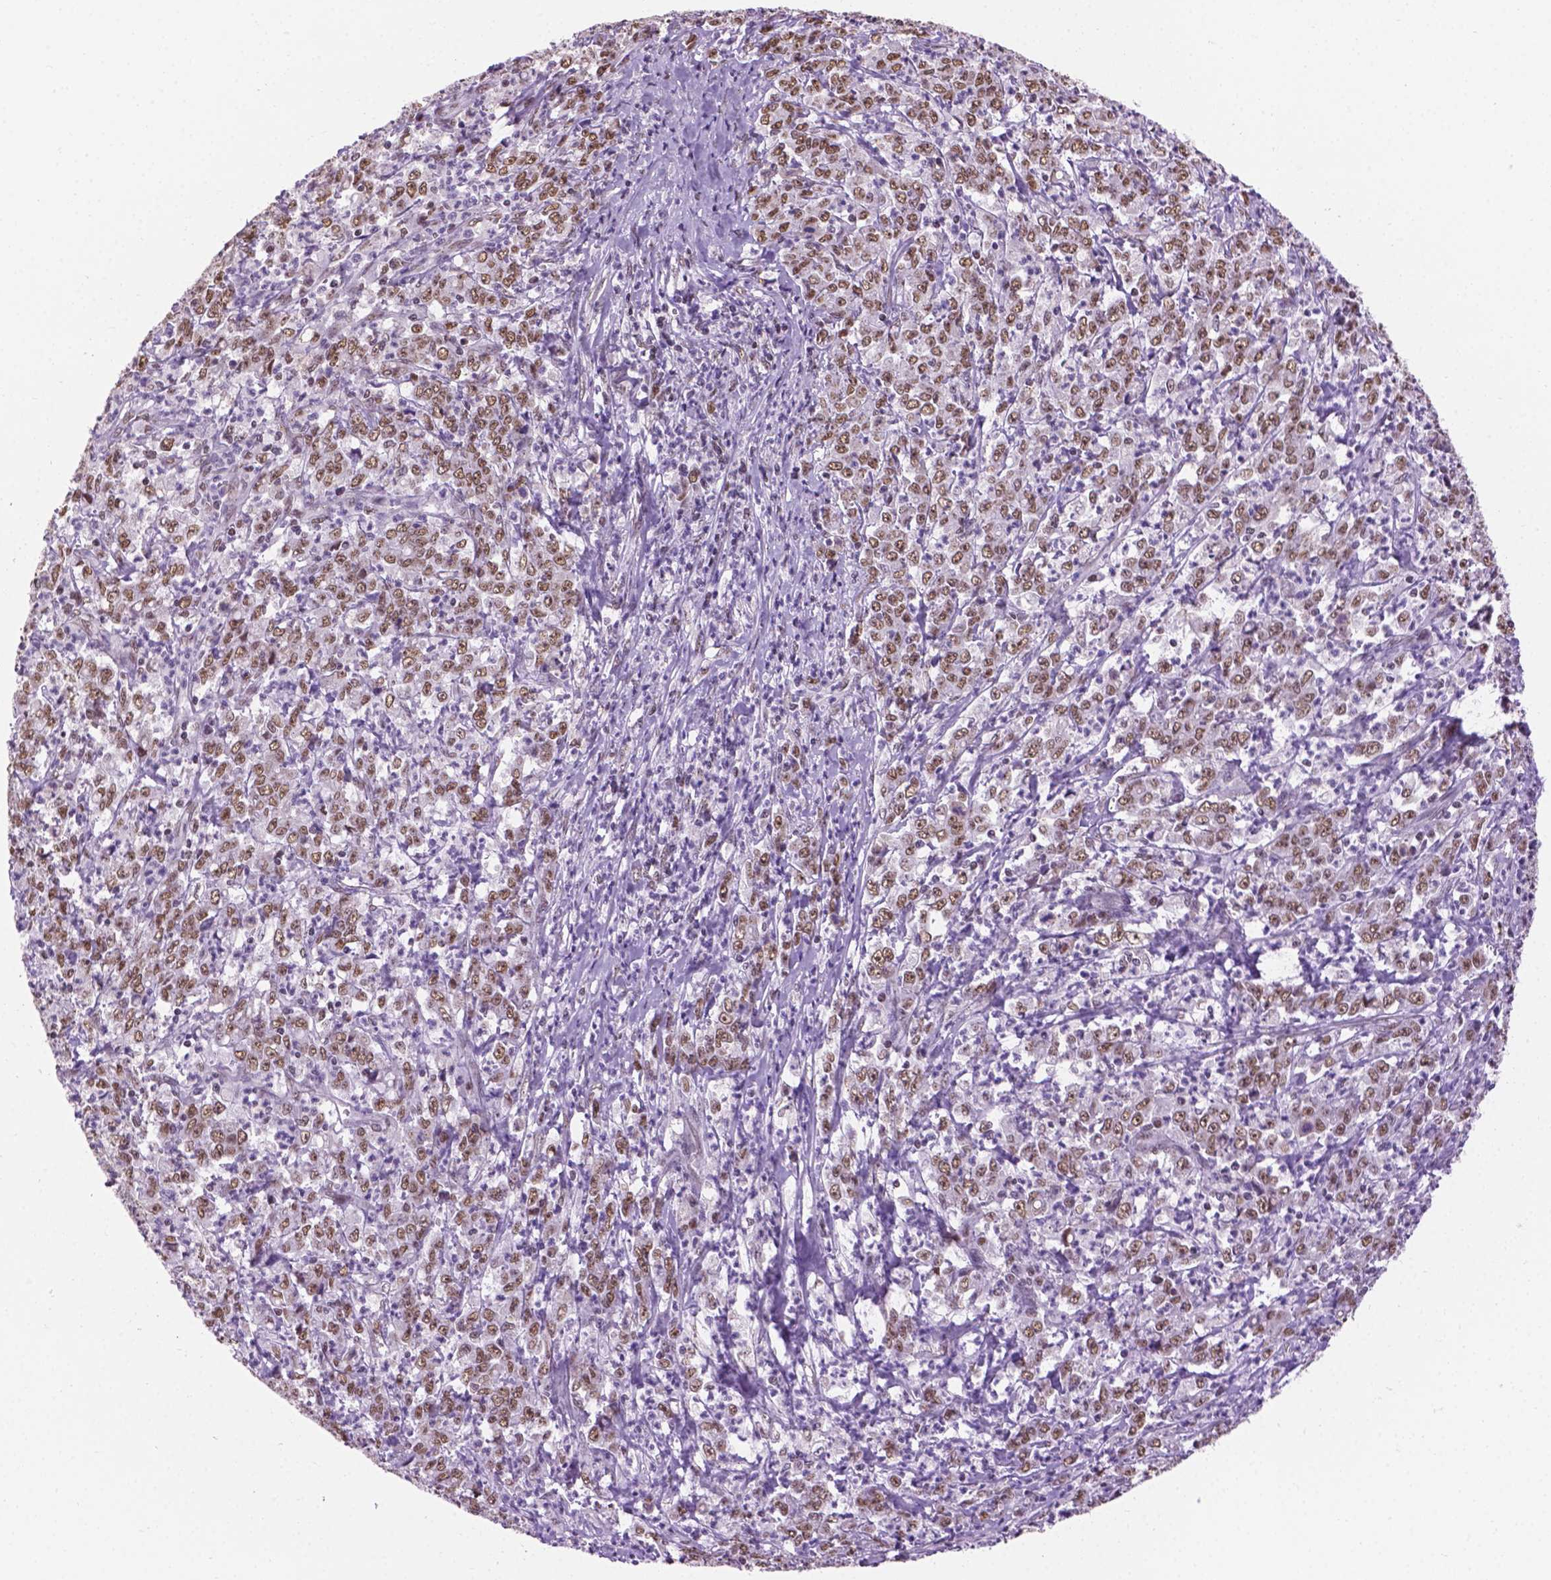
{"staining": {"intensity": "moderate", "quantity": ">75%", "location": "nuclear"}, "tissue": "stomach cancer", "cell_type": "Tumor cells", "image_type": "cancer", "snomed": [{"axis": "morphology", "description": "Adenocarcinoma, NOS"}, {"axis": "topography", "description": "Stomach, lower"}], "caption": "This micrograph shows immunohistochemistry staining of human adenocarcinoma (stomach), with medium moderate nuclear staining in about >75% of tumor cells.", "gene": "ABI2", "patient": {"sex": "female", "age": 71}}